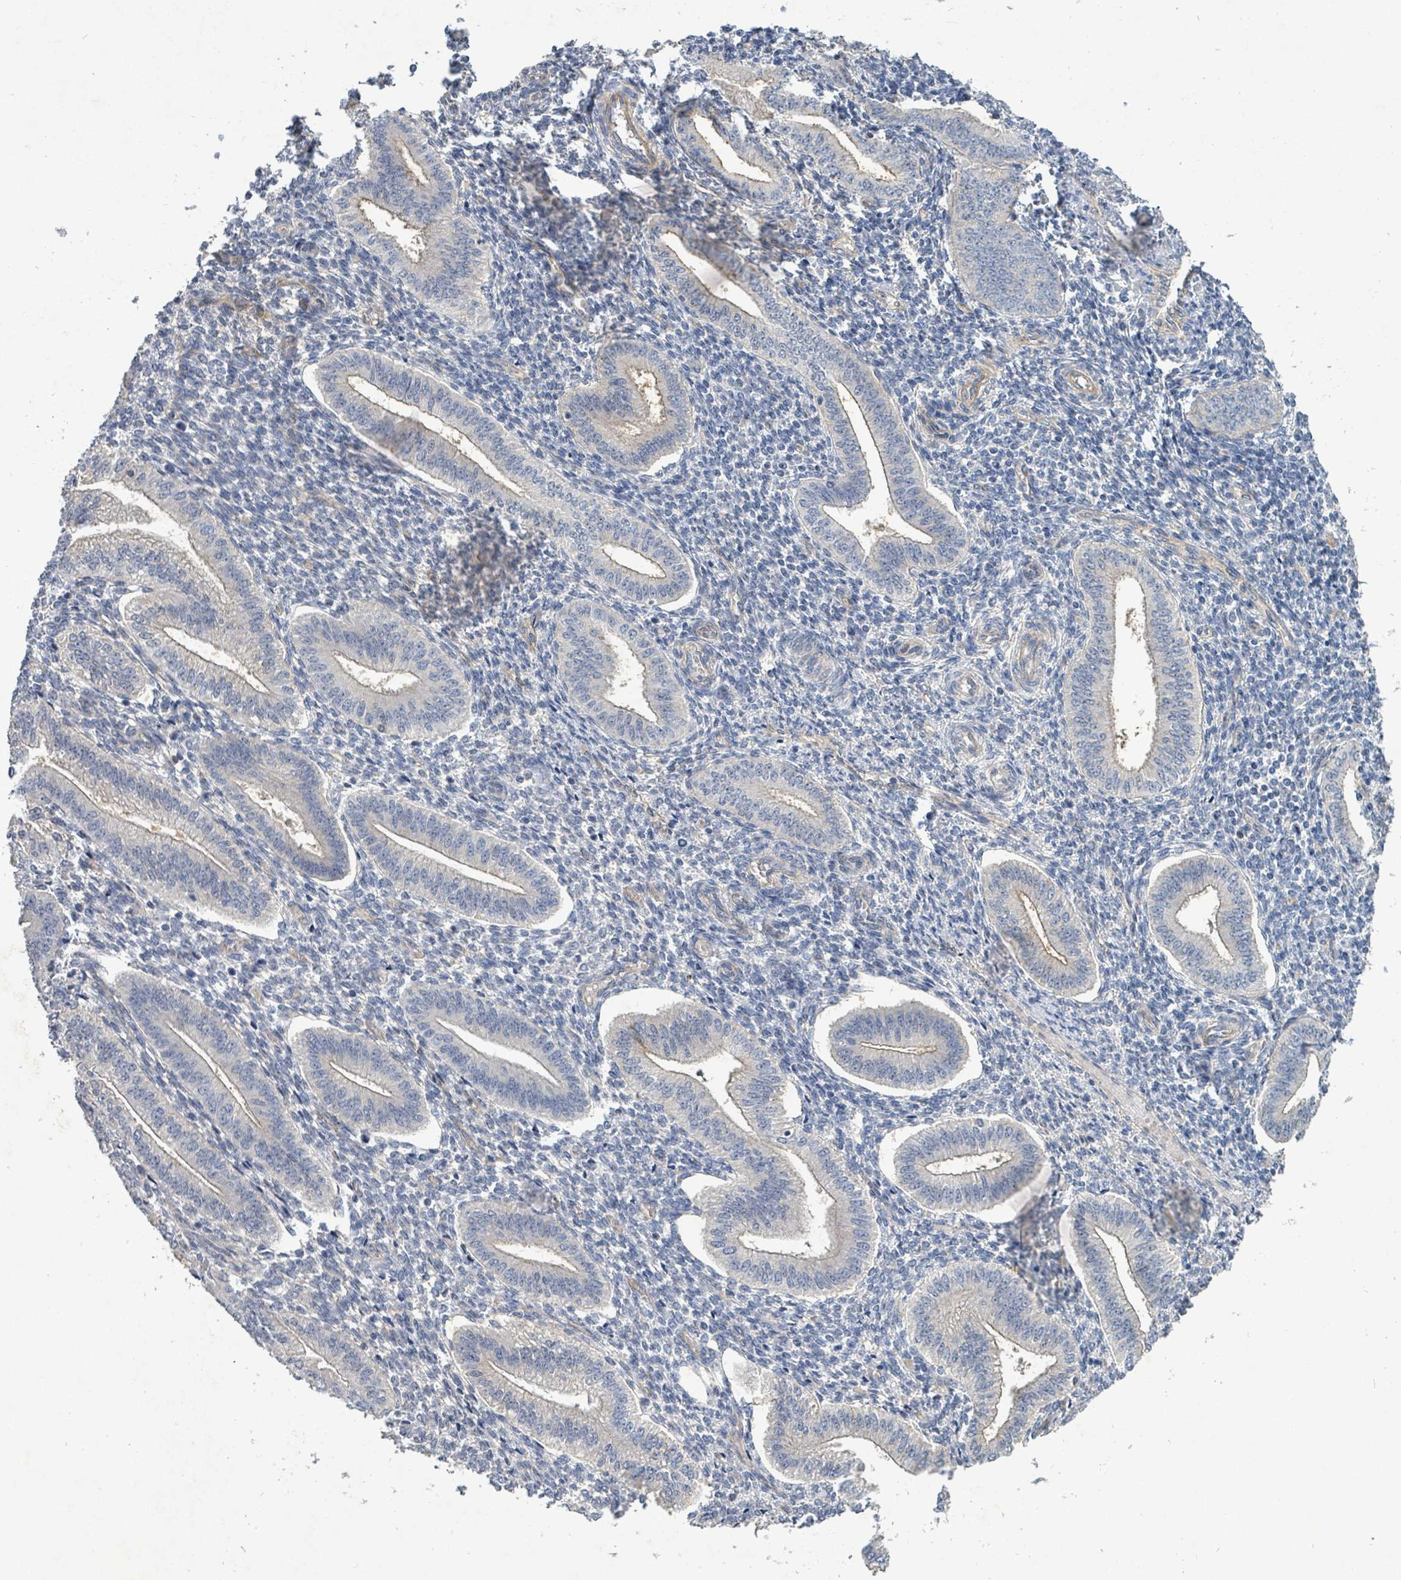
{"staining": {"intensity": "weak", "quantity": "<25%", "location": "cytoplasmic/membranous"}, "tissue": "endometrium", "cell_type": "Cells in endometrial stroma", "image_type": "normal", "snomed": [{"axis": "morphology", "description": "Normal tissue, NOS"}, {"axis": "topography", "description": "Endometrium"}], "caption": "A high-resolution micrograph shows IHC staining of benign endometrium, which exhibits no significant staining in cells in endometrial stroma.", "gene": "IFIT1", "patient": {"sex": "female", "age": 34}}